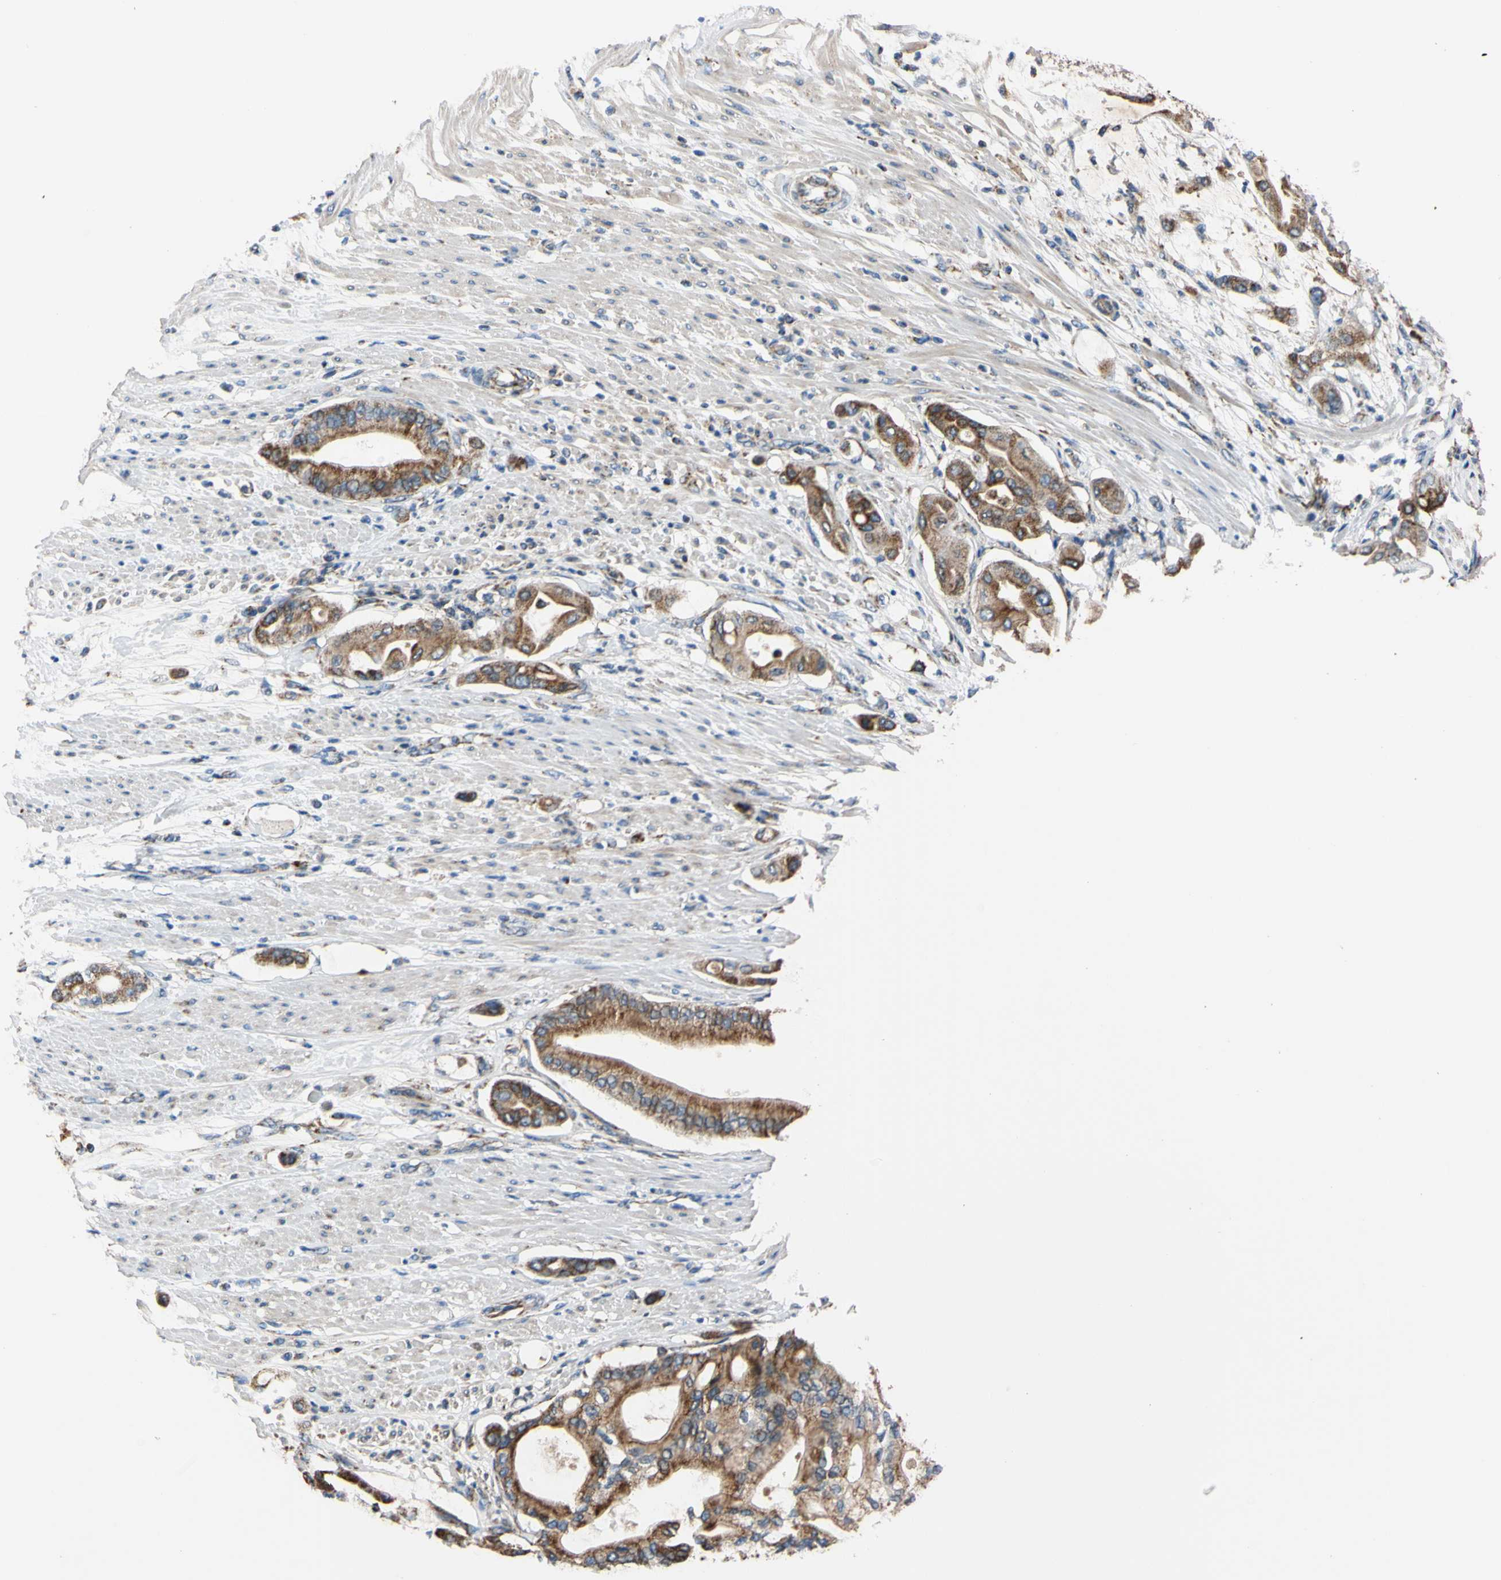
{"staining": {"intensity": "strong", "quantity": ">75%", "location": "cytoplasmic/membranous"}, "tissue": "pancreatic cancer", "cell_type": "Tumor cells", "image_type": "cancer", "snomed": [{"axis": "morphology", "description": "Adenocarcinoma, NOS"}, {"axis": "morphology", "description": "Adenocarcinoma, metastatic, NOS"}, {"axis": "topography", "description": "Lymph node"}, {"axis": "topography", "description": "Pancreas"}, {"axis": "topography", "description": "Duodenum"}], "caption": "IHC micrograph of metastatic adenocarcinoma (pancreatic) stained for a protein (brown), which demonstrates high levels of strong cytoplasmic/membranous expression in approximately >75% of tumor cells.", "gene": "CLPP", "patient": {"sex": "female", "age": 64}}